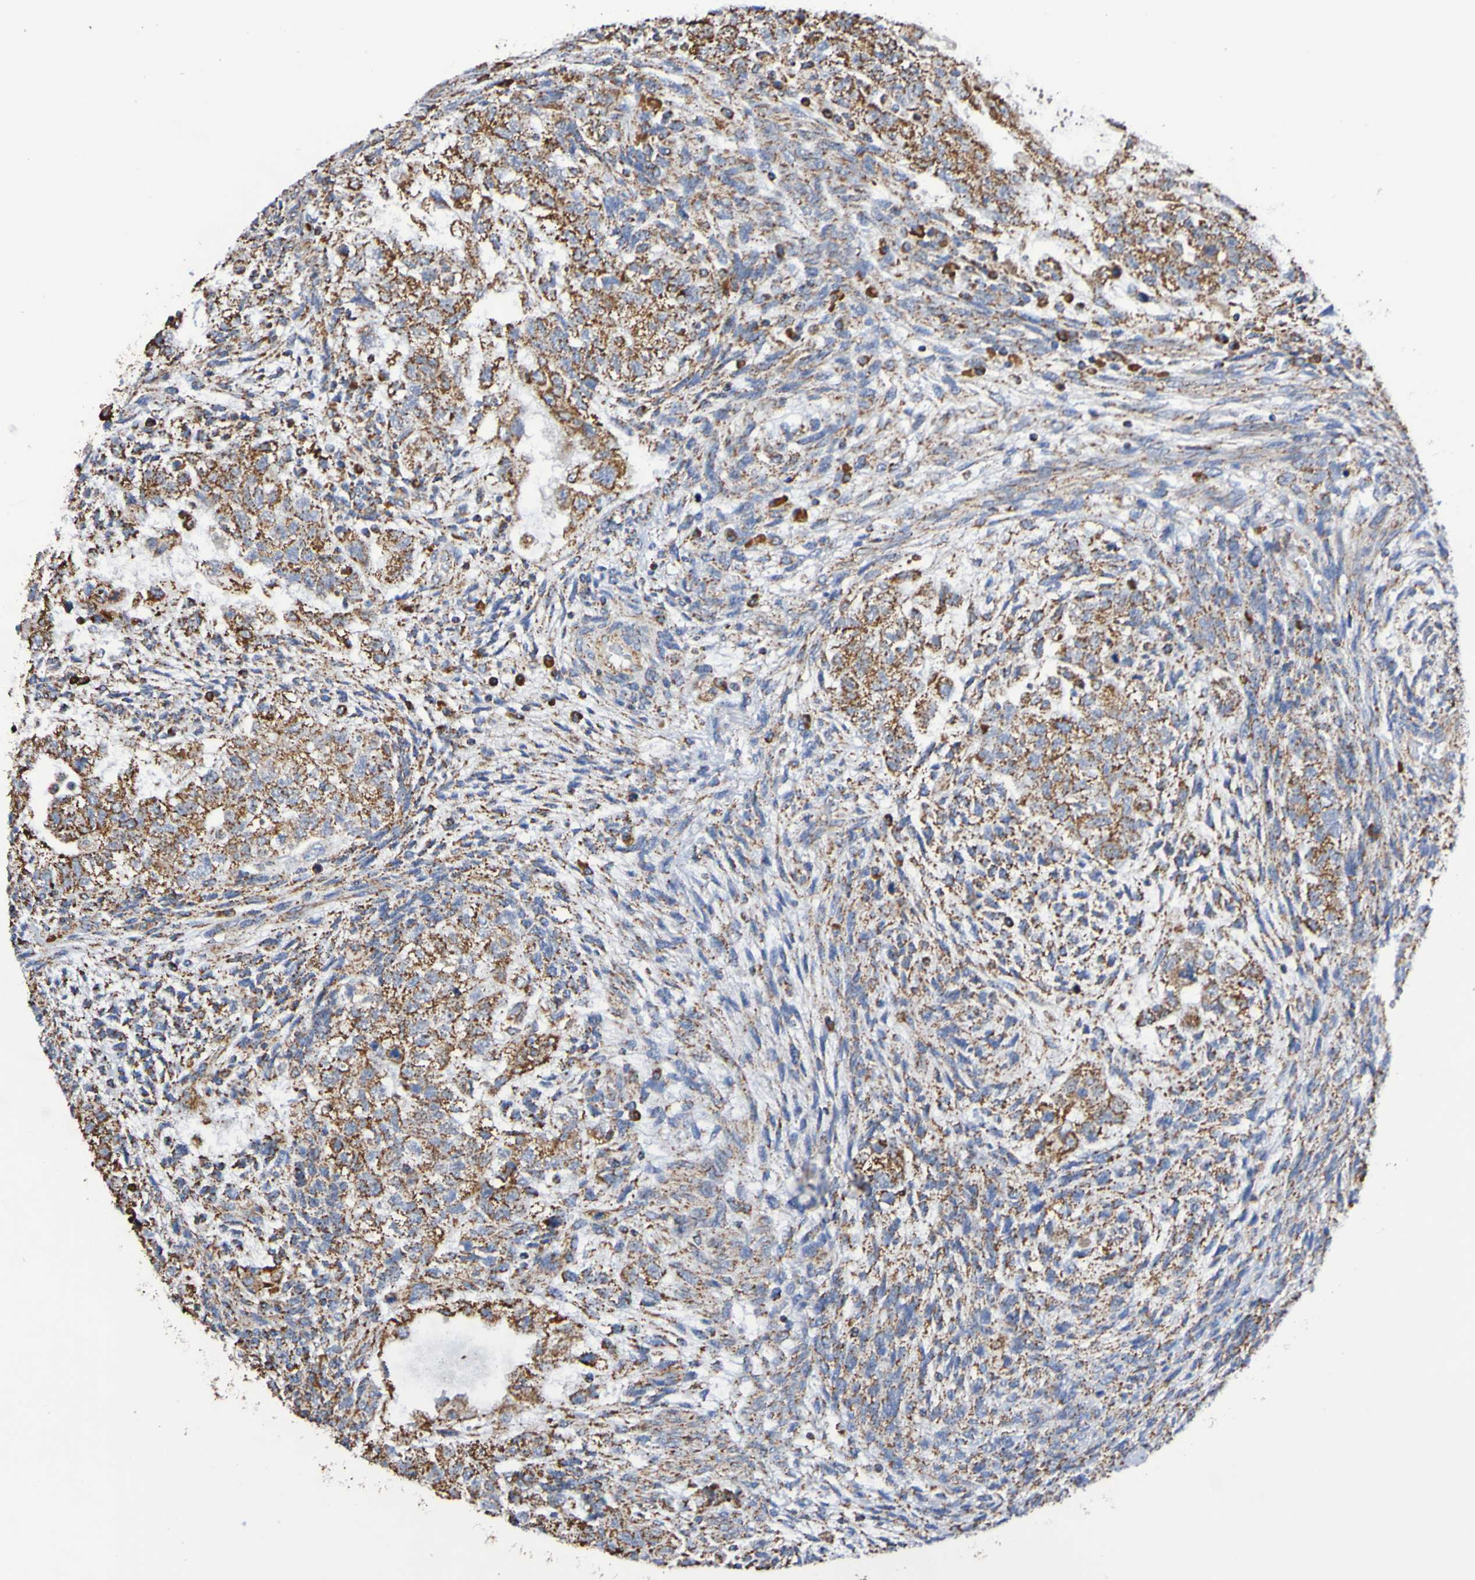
{"staining": {"intensity": "moderate", "quantity": ">75%", "location": "cytoplasmic/membranous"}, "tissue": "testis cancer", "cell_type": "Tumor cells", "image_type": "cancer", "snomed": [{"axis": "morphology", "description": "Normal tissue, NOS"}, {"axis": "morphology", "description": "Carcinoma, Embryonal, NOS"}, {"axis": "topography", "description": "Testis"}], "caption": "Immunohistochemistry (IHC) of human embryonal carcinoma (testis) reveals medium levels of moderate cytoplasmic/membranous staining in about >75% of tumor cells.", "gene": "IL18R1", "patient": {"sex": "male", "age": 36}}